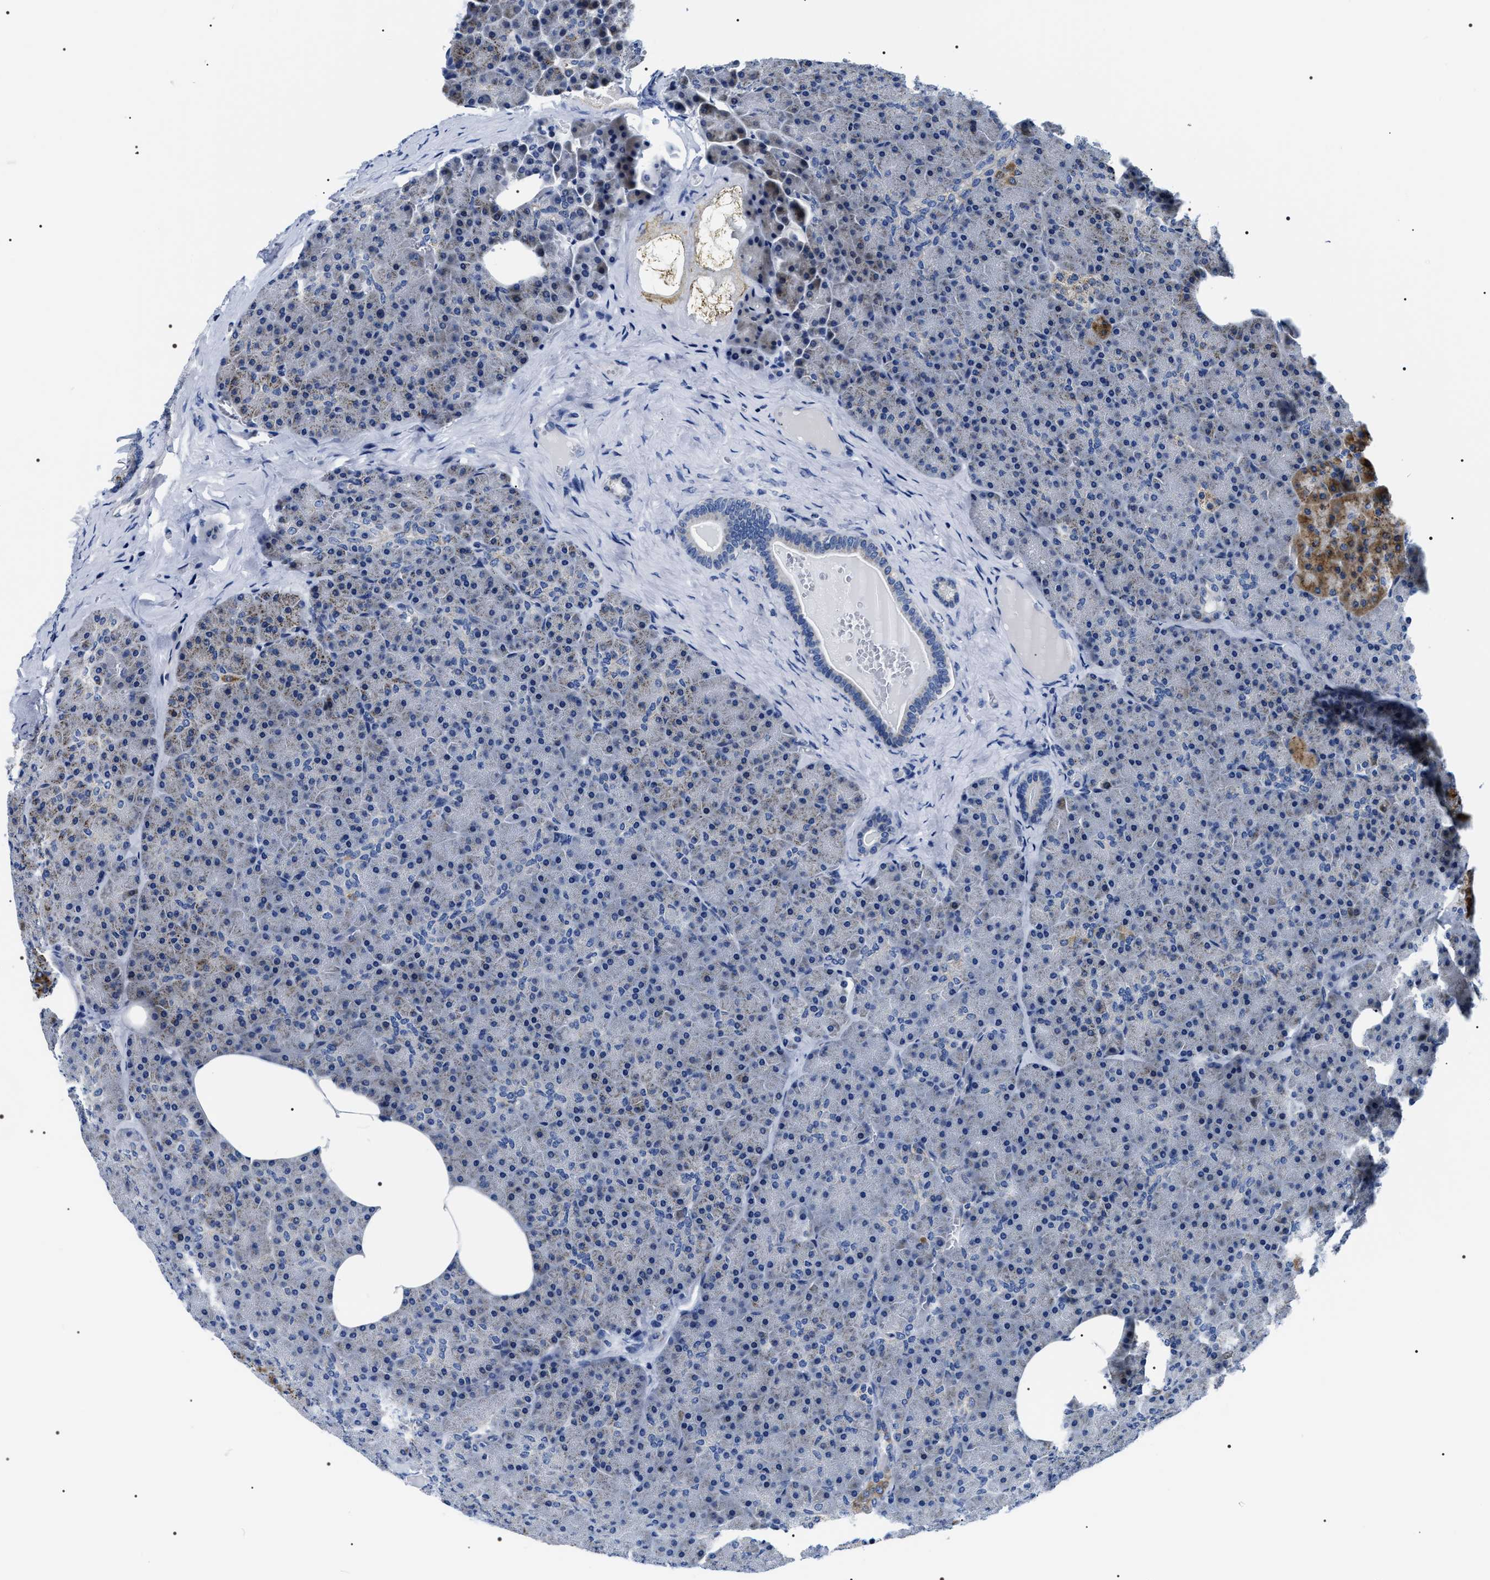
{"staining": {"intensity": "moderate", "quantity": "<25%", "location": "cytoplasmic/membranous"}, "tissue": "pancreas", "cell_type": "Exocrine glandular cells", "image_type": "normal", "snomed": [{"axis": "morphology", "description": "Normal tissue, NOS"}, {"axis": "morphology", "description": "Carcinoid, malignant, NOS"}, {"axis": "topography", "description": "Pancreas"}], "caption": "The histopathology image exhibits a brown stain indicating the presence of a protein in the cytoplasmic/membranous of exocrine glandular cells in pancreas. (DAB (3,3'-diaminobenzidine) IHC with brightfield microscopy, high magnification).", "gene": "NTMT1", "patient": {"sex": "female", "age": 35}}